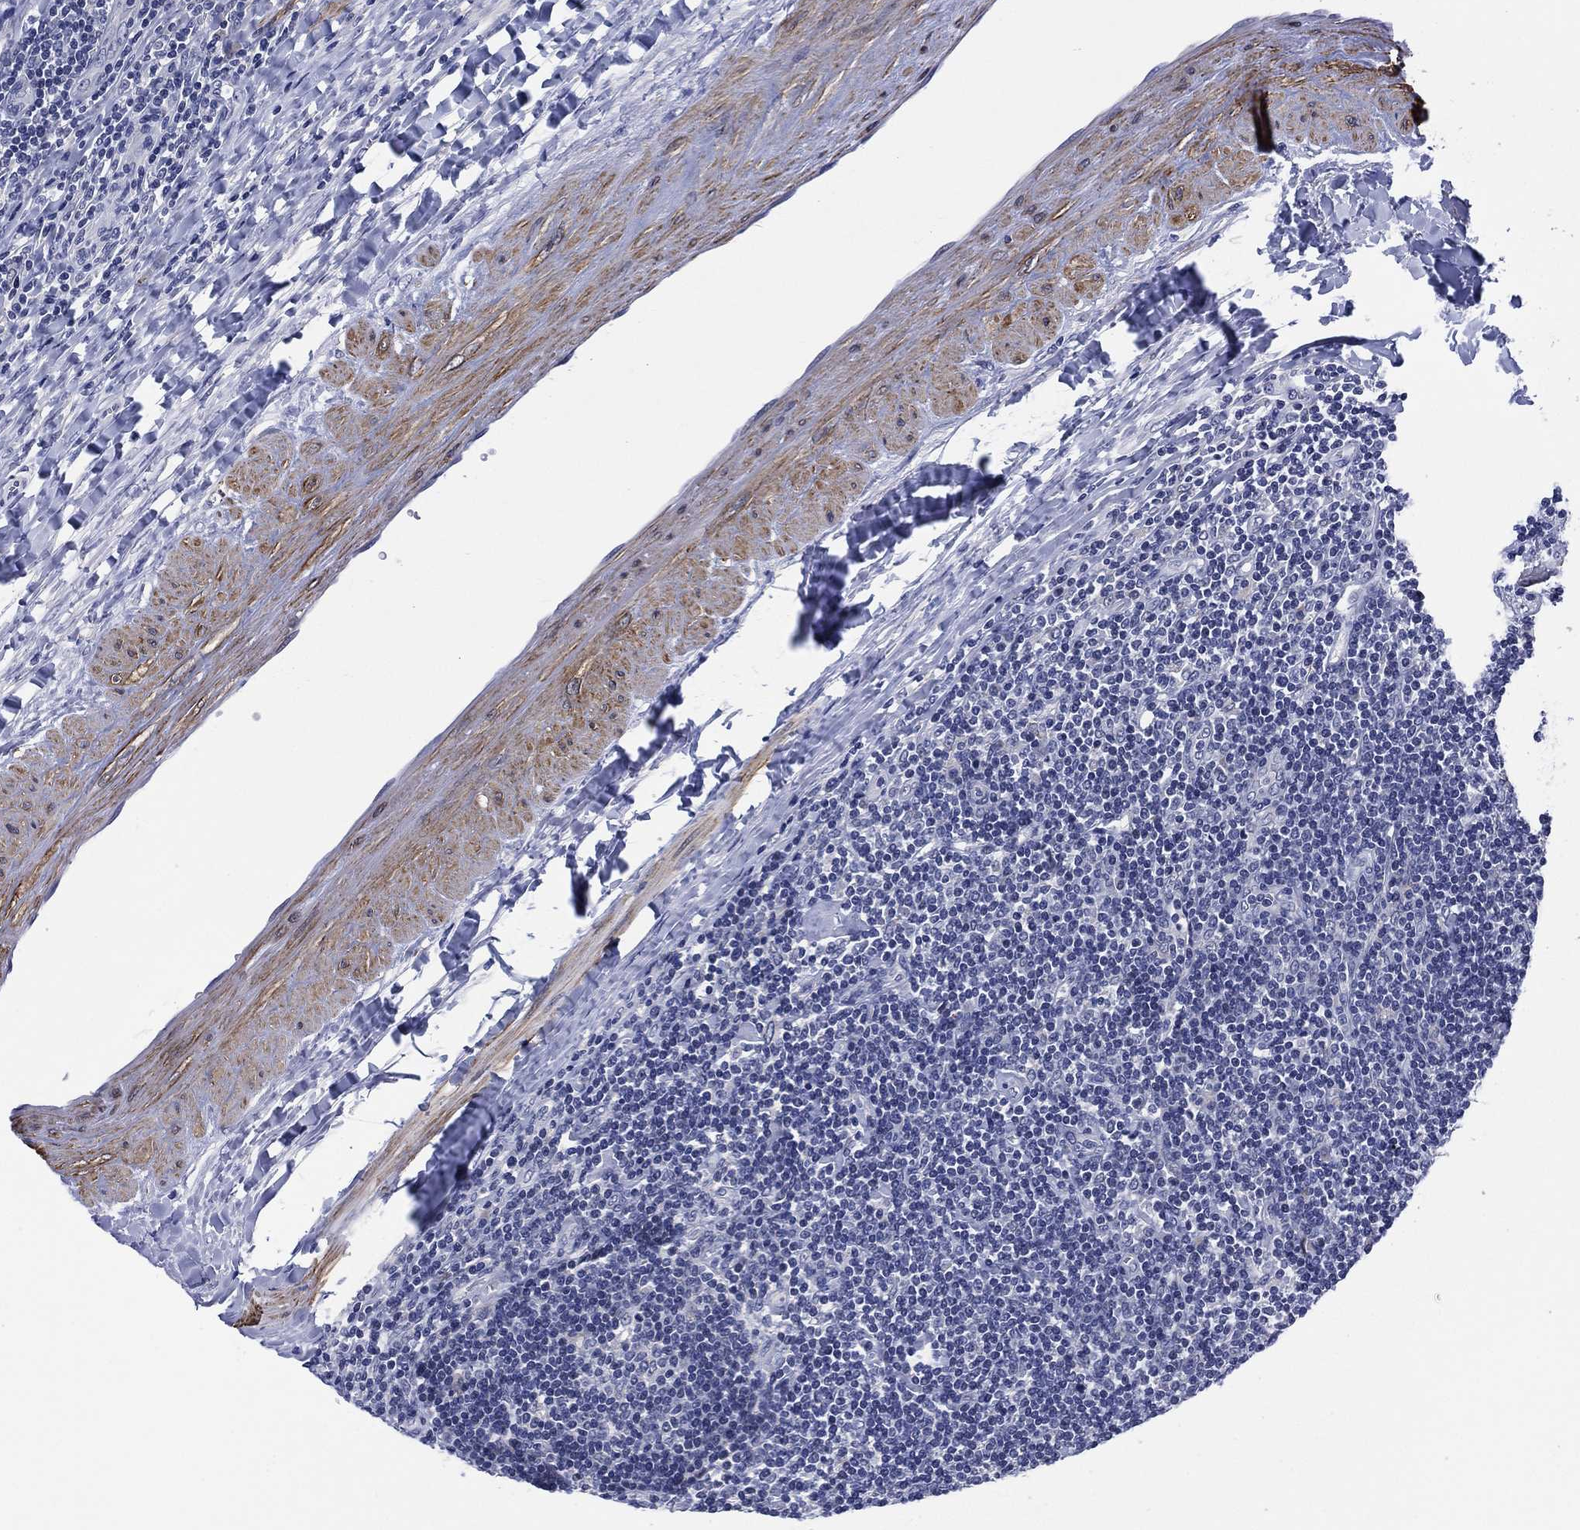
{"staining": {"intensity": "negative", "quantity": "none", "location": "none"}, "tissue": "lymphoma", "cell_type": "Tumor cells", "image_type": "cancer", "snomed": [{"axis": "morphology", "description": "Hodgkin's disease, NOS"}, {"axis": "topography", "description": "Lymph node"}], "caption": "Immunohistochemical staining of lymphoma demonstrates no significant positivity in tumor cells. (Immunohistochemistry (ihc), brightfield microscopy, high magnification).", "gene": "CLIP3", "patient": {"sex": "male", "age": 40}}